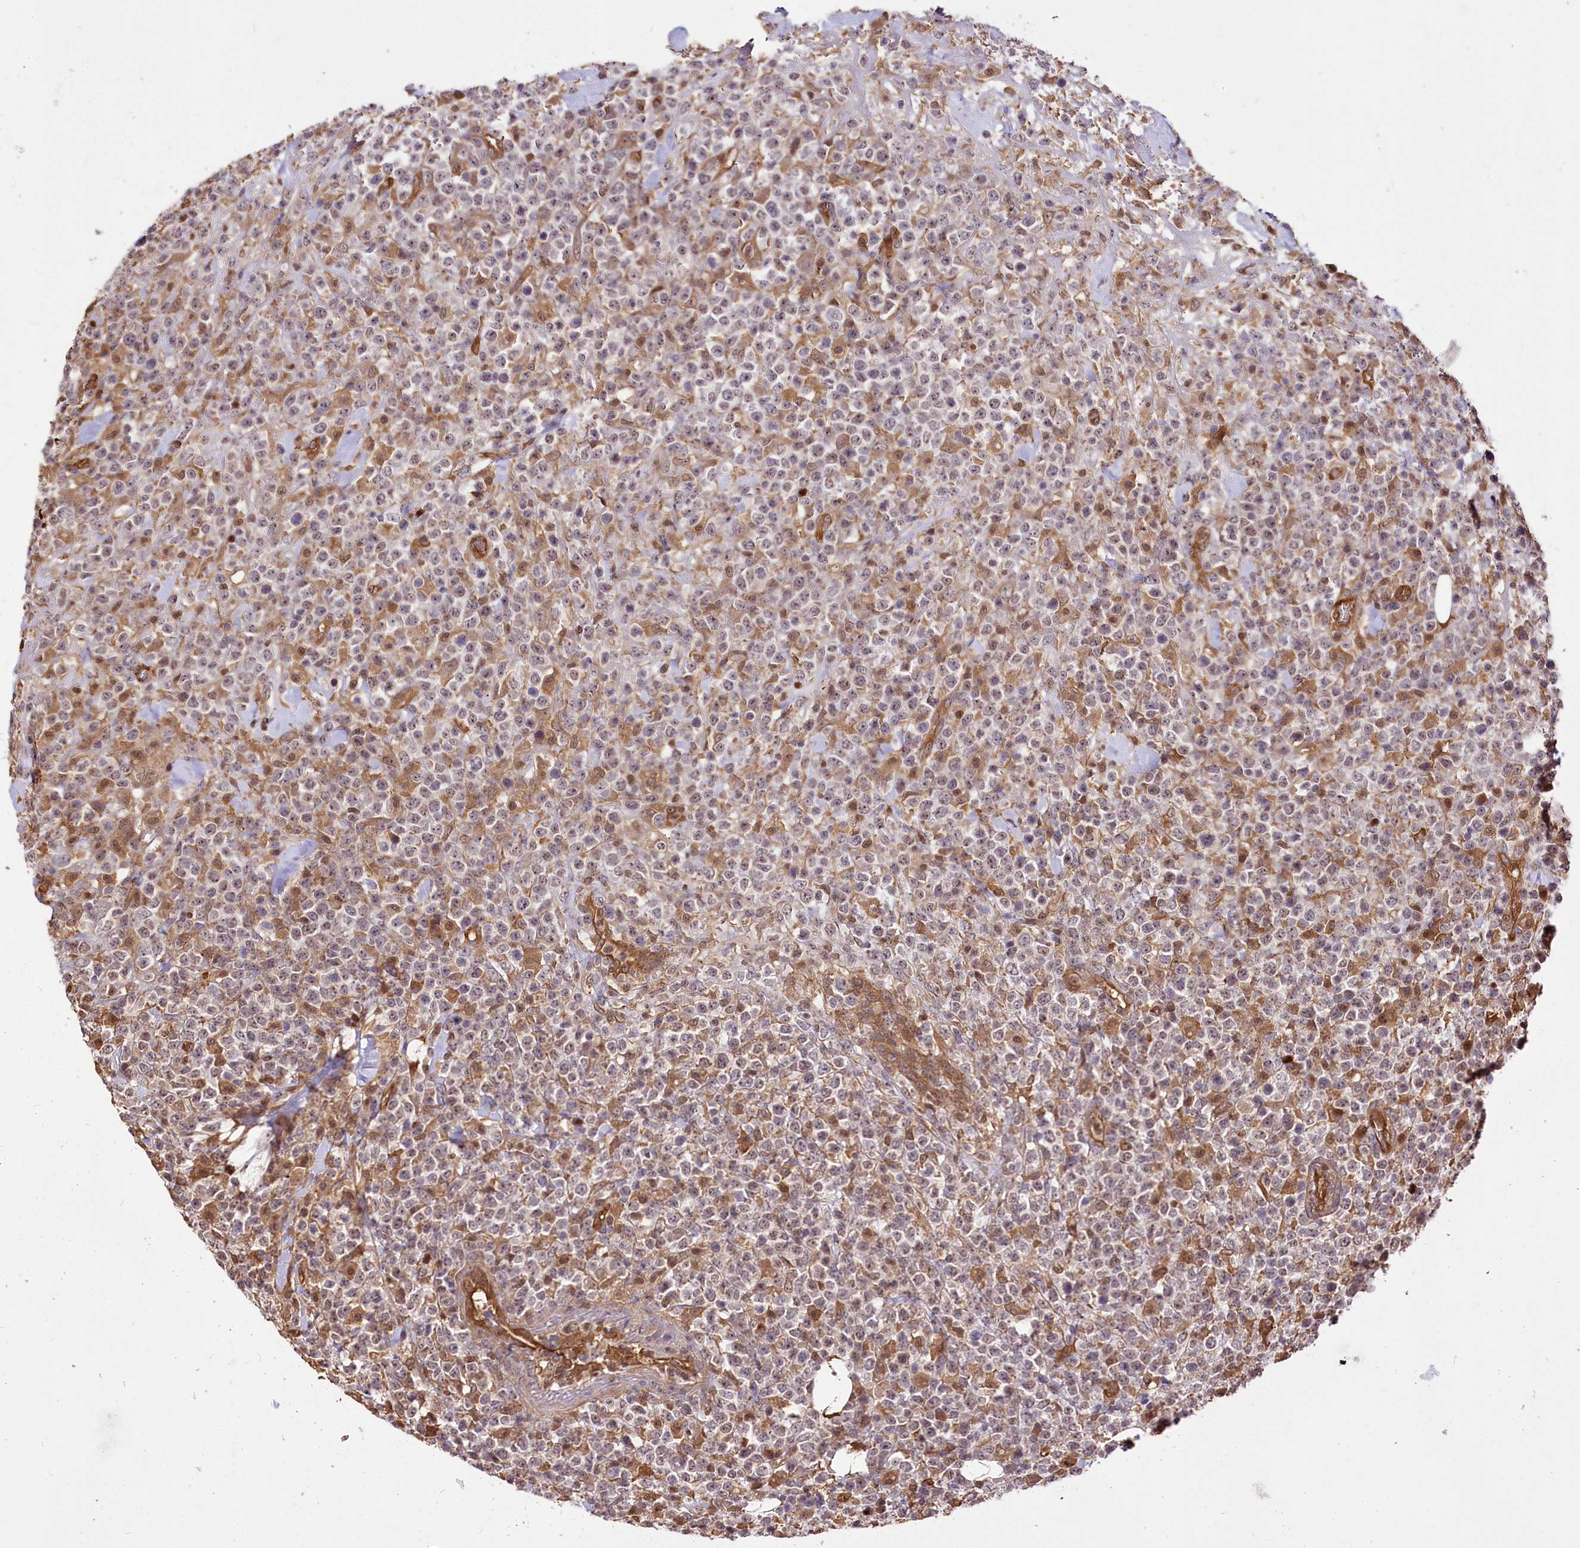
{"staining": {"intensity": "negative", "quantity": "none", "location": "none"}, "tissue": "lymphoma", "cell_type": "Tumor cells", "image_type": "cancer", "snomed": [{"axis": "morphology", "description": "Malignant lymphoma, non-Hodgkin's type, High grade"}, {"axis": "topography", "description": "Colon"}], "caption": "The immunohistochemistry (IHC) micrograph has no significant staining in tumor cells of lymphoma tissue. (Immunohistochemistry (ihc), brightfield microscopy, high magnification).", "gene": "GNL3L", "patient": {"sex": "female", "age": 53}}